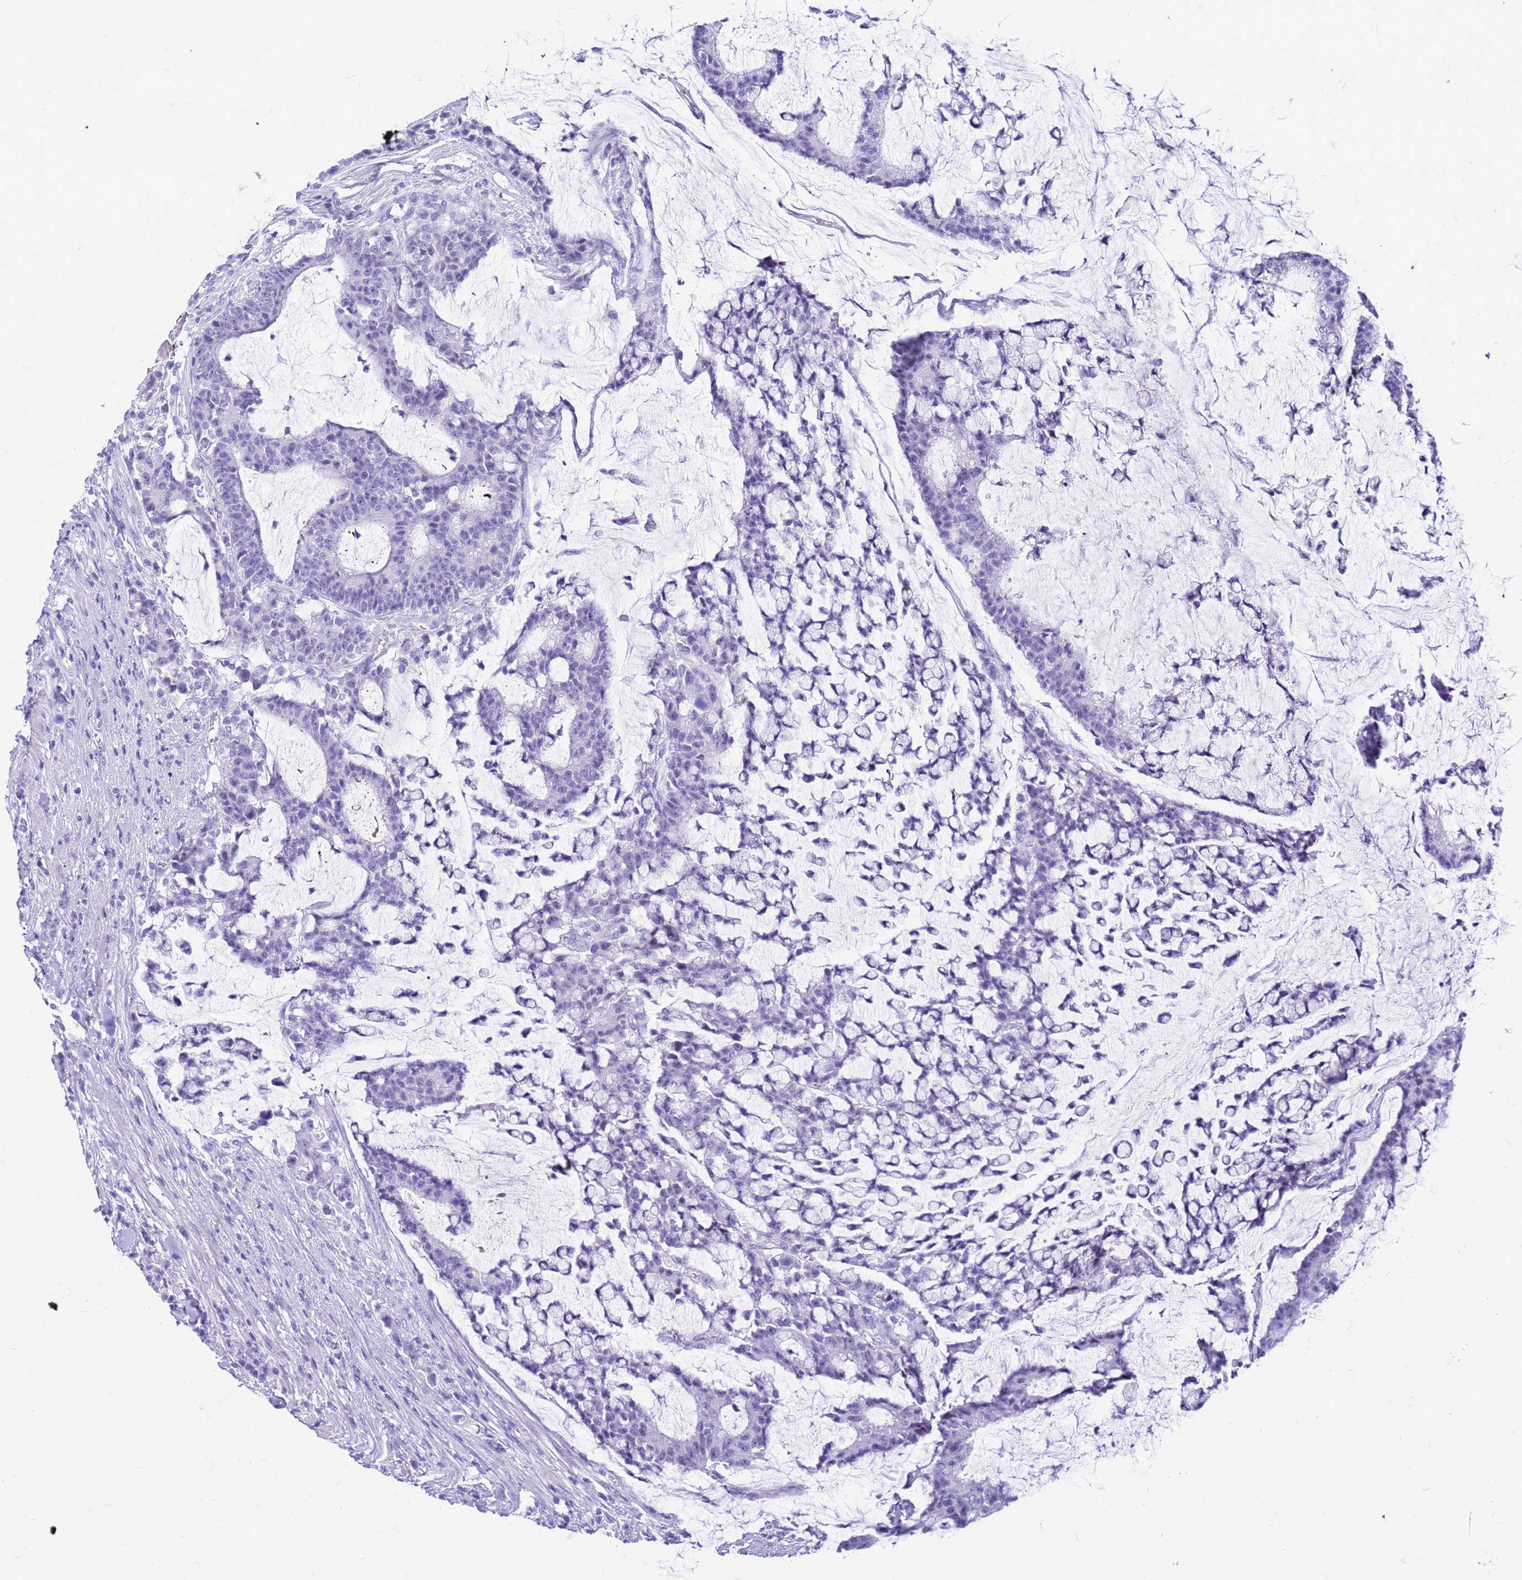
{"staining": {"intensity": "negative", "quantity": "none", "location": "none"}, "tissue": "colorectal cancer", "cell_type": "Tumor cells", "image_type": "cancer", "snomed": [{"axis": "morphology", "description": "Adenocarcinoma, NOS"}, {"axis": "topography", "description": "Colon"}], "caption": "High power microscopy micrograph of an immunohistochemistry image of colorectal cancer, revealing no significant positivity in tumor cells.", "gene": "CFAP100", "patient": {"sex": "female", "age": 84}}